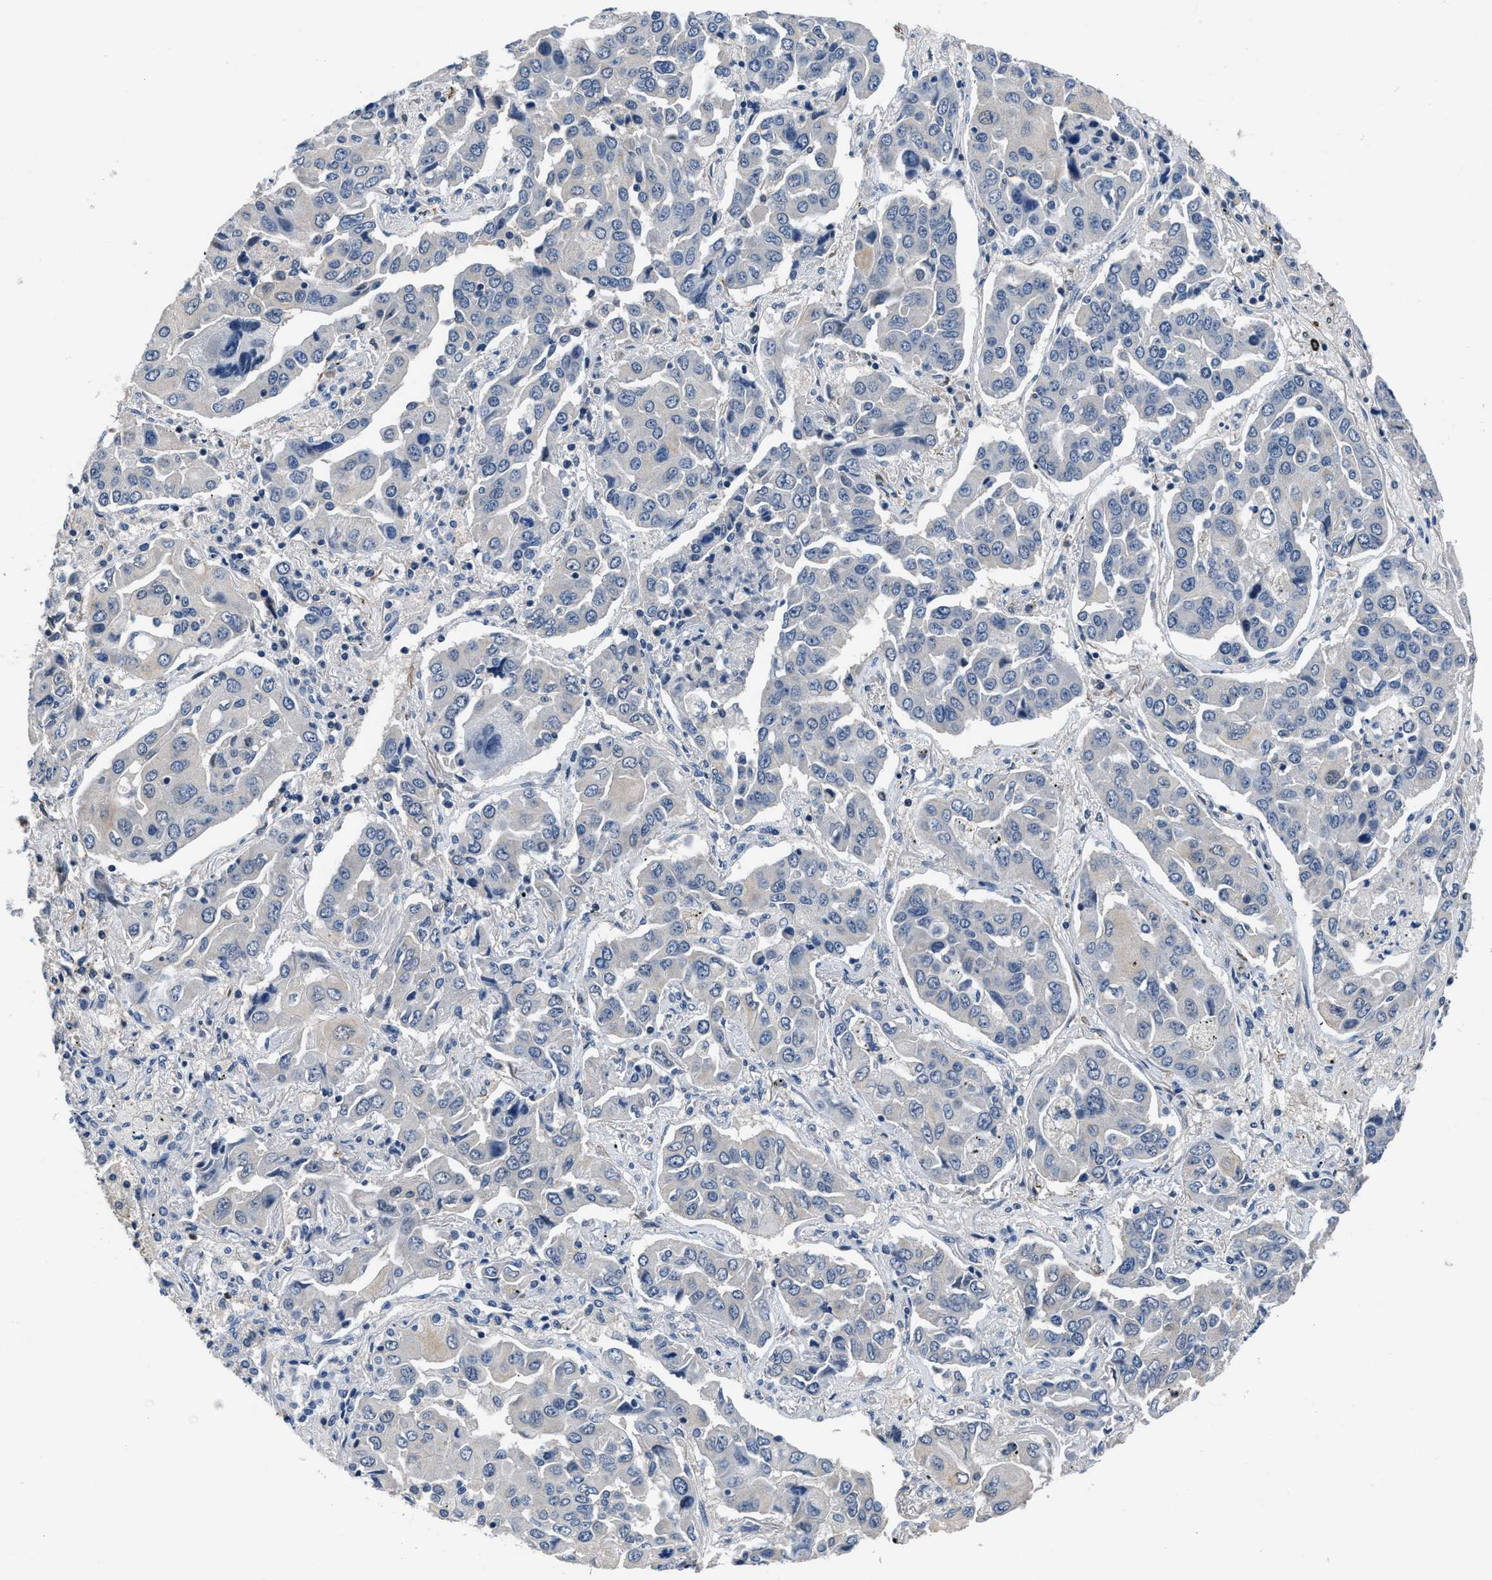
{"staining": {"intensity": "negative", "quantity": "none", "location": "none"}, "tissue": "lung cancer", "cell_type": "Tumor cells", "image_type": "cancer", "snomed": [{"axis": "morphology", "description": "Adenocarcinoma, NOS"}, {"axis": "topography", "description": "Lung"}], "caption": "Immunohistochemistry micrograph of adenocarcinoma (lung) stained for a protein (brown), which shows no staining in tumor cells.", "gene": "LANCL2", "patient": {"sex": "female", "age": 65}}